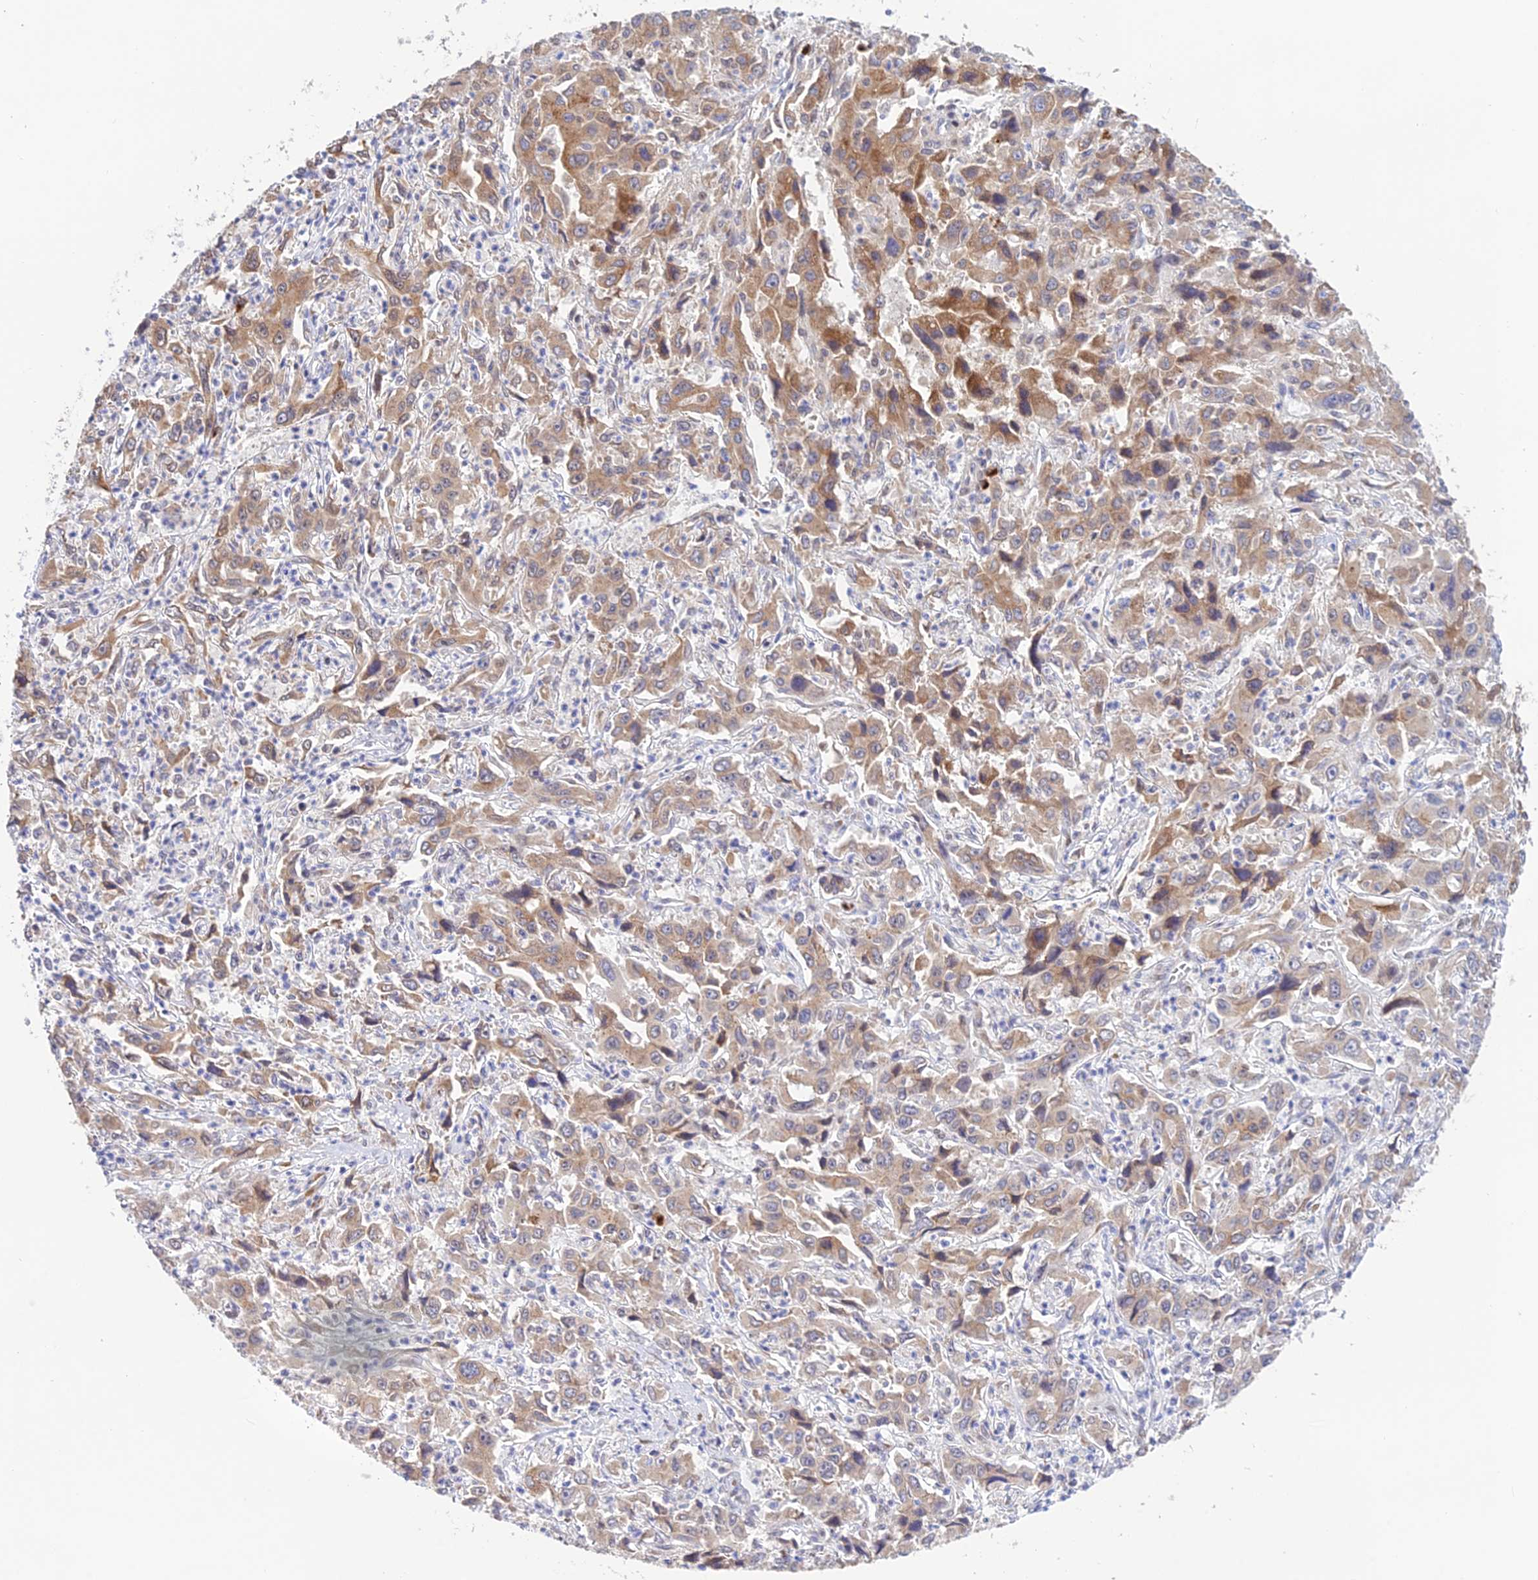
{"staining": {"intensity": "moderate", "quantity": "<25%", "location": "cytoplasmic/membranous"}, "tissue": "liver cancer", "cell_type": "Tumor cells", "image_type": "cancer", "snomed": [{"axis": "morphology", "description": "Carcinoma, Hepatocellular, NOS"}, {"axis": "topography", "description": "Liver"}], "caption": "DAB (3,3'-diaminobenzidine) immunohistochemical staining of human hepatocellular carcinoma (liver) shows moderate cytoplasmic/membranous protein staining in about <25% of tumor cells.", "gene": "SNX17", "patient": {"sex": "male", "age": 63}}